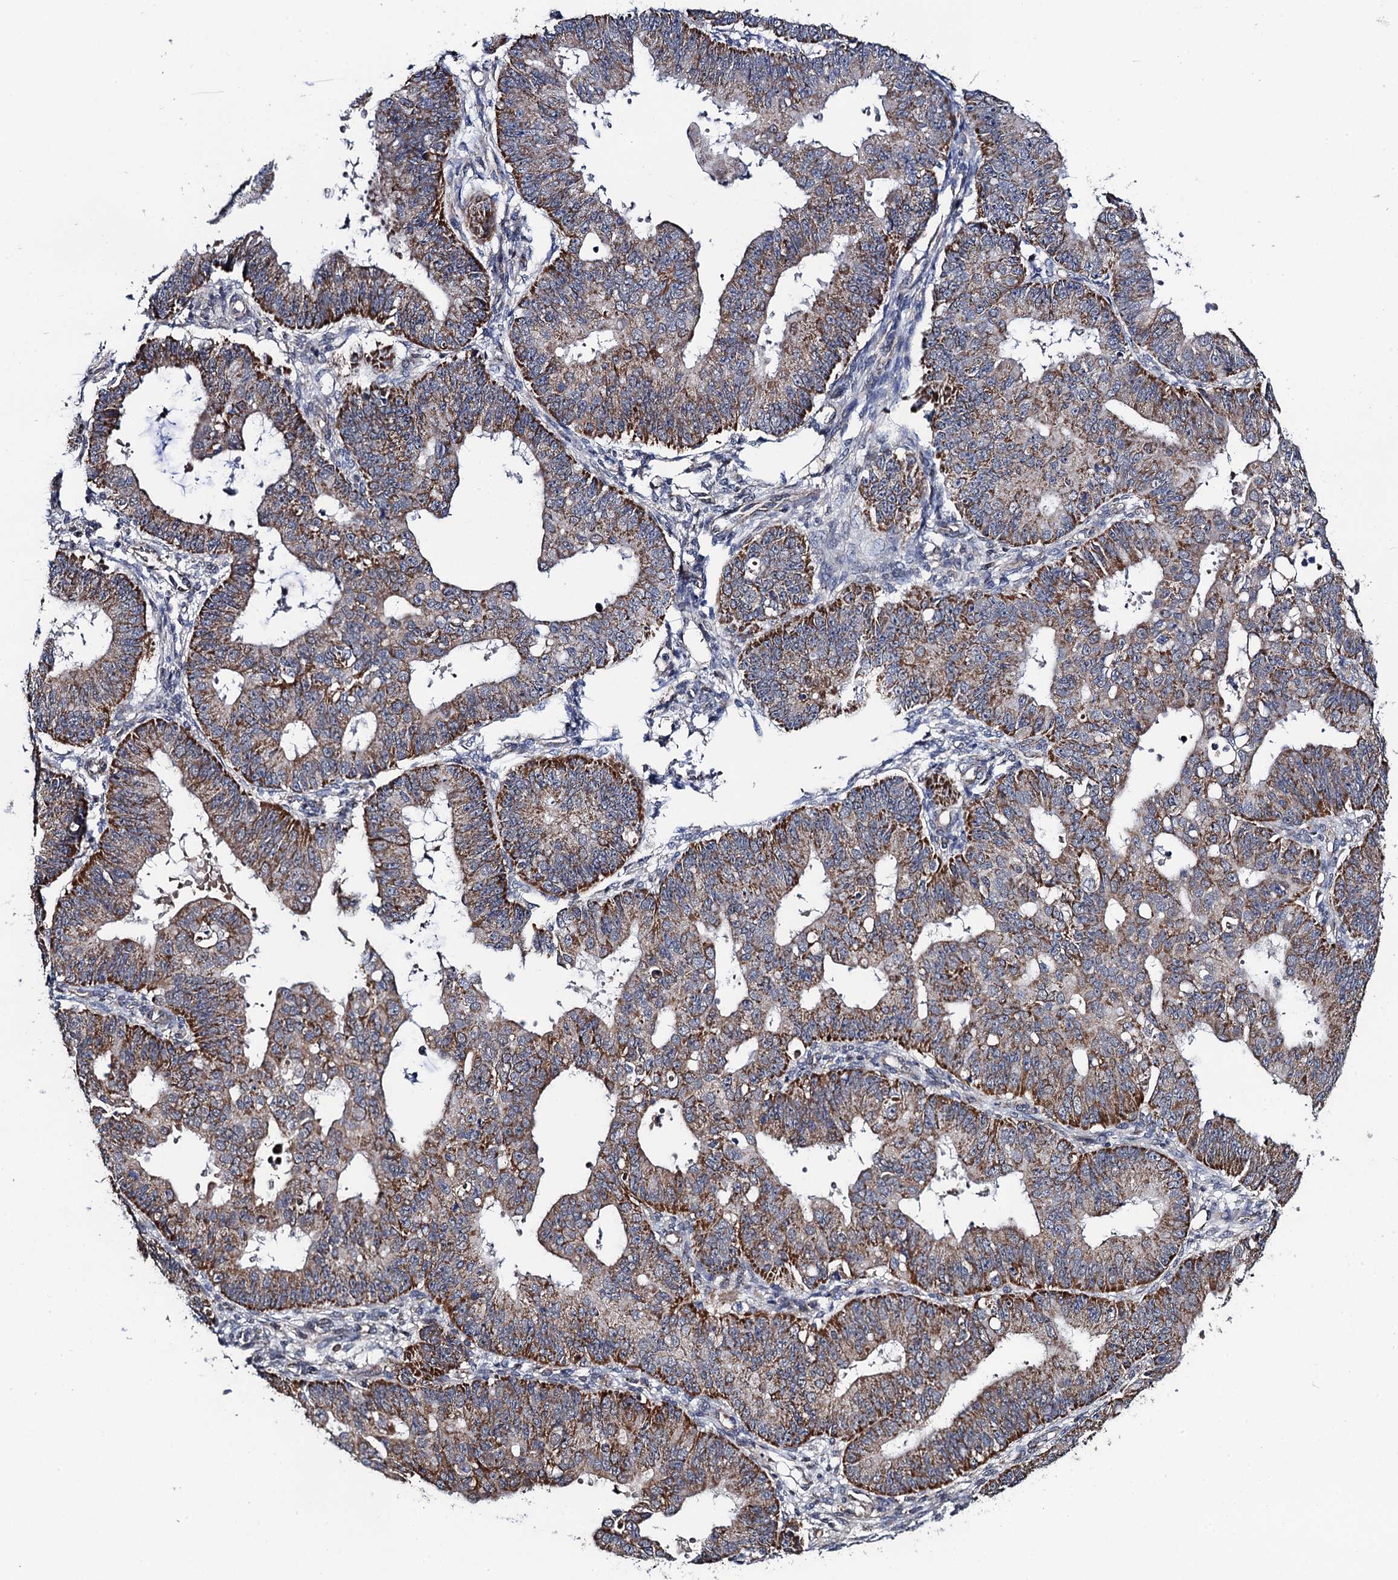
{"staining": {"intensity": "strong", "quantity": ">75%", "location": "cytoplasmic/membranous"}, "tissue": "ovarian cancer", "cell_type": "Tumor cells", "image_type": "cancer", "snomed": [{"axis": "morphology", "description": "Carcinoma, endometroid"}, {"axis": "topography", "description": "Appendix"}, {"axis": "topography", "description": "Ovary"}], "caption": "Protein expression analysis of human ovarian cancer (endometroid carcinoma) reveals strong cytoplasmic/membranous positivity in about >75% of tumor cells.", "gene": "PTCD3", "patient": {"sex": "female", "age": 42}}